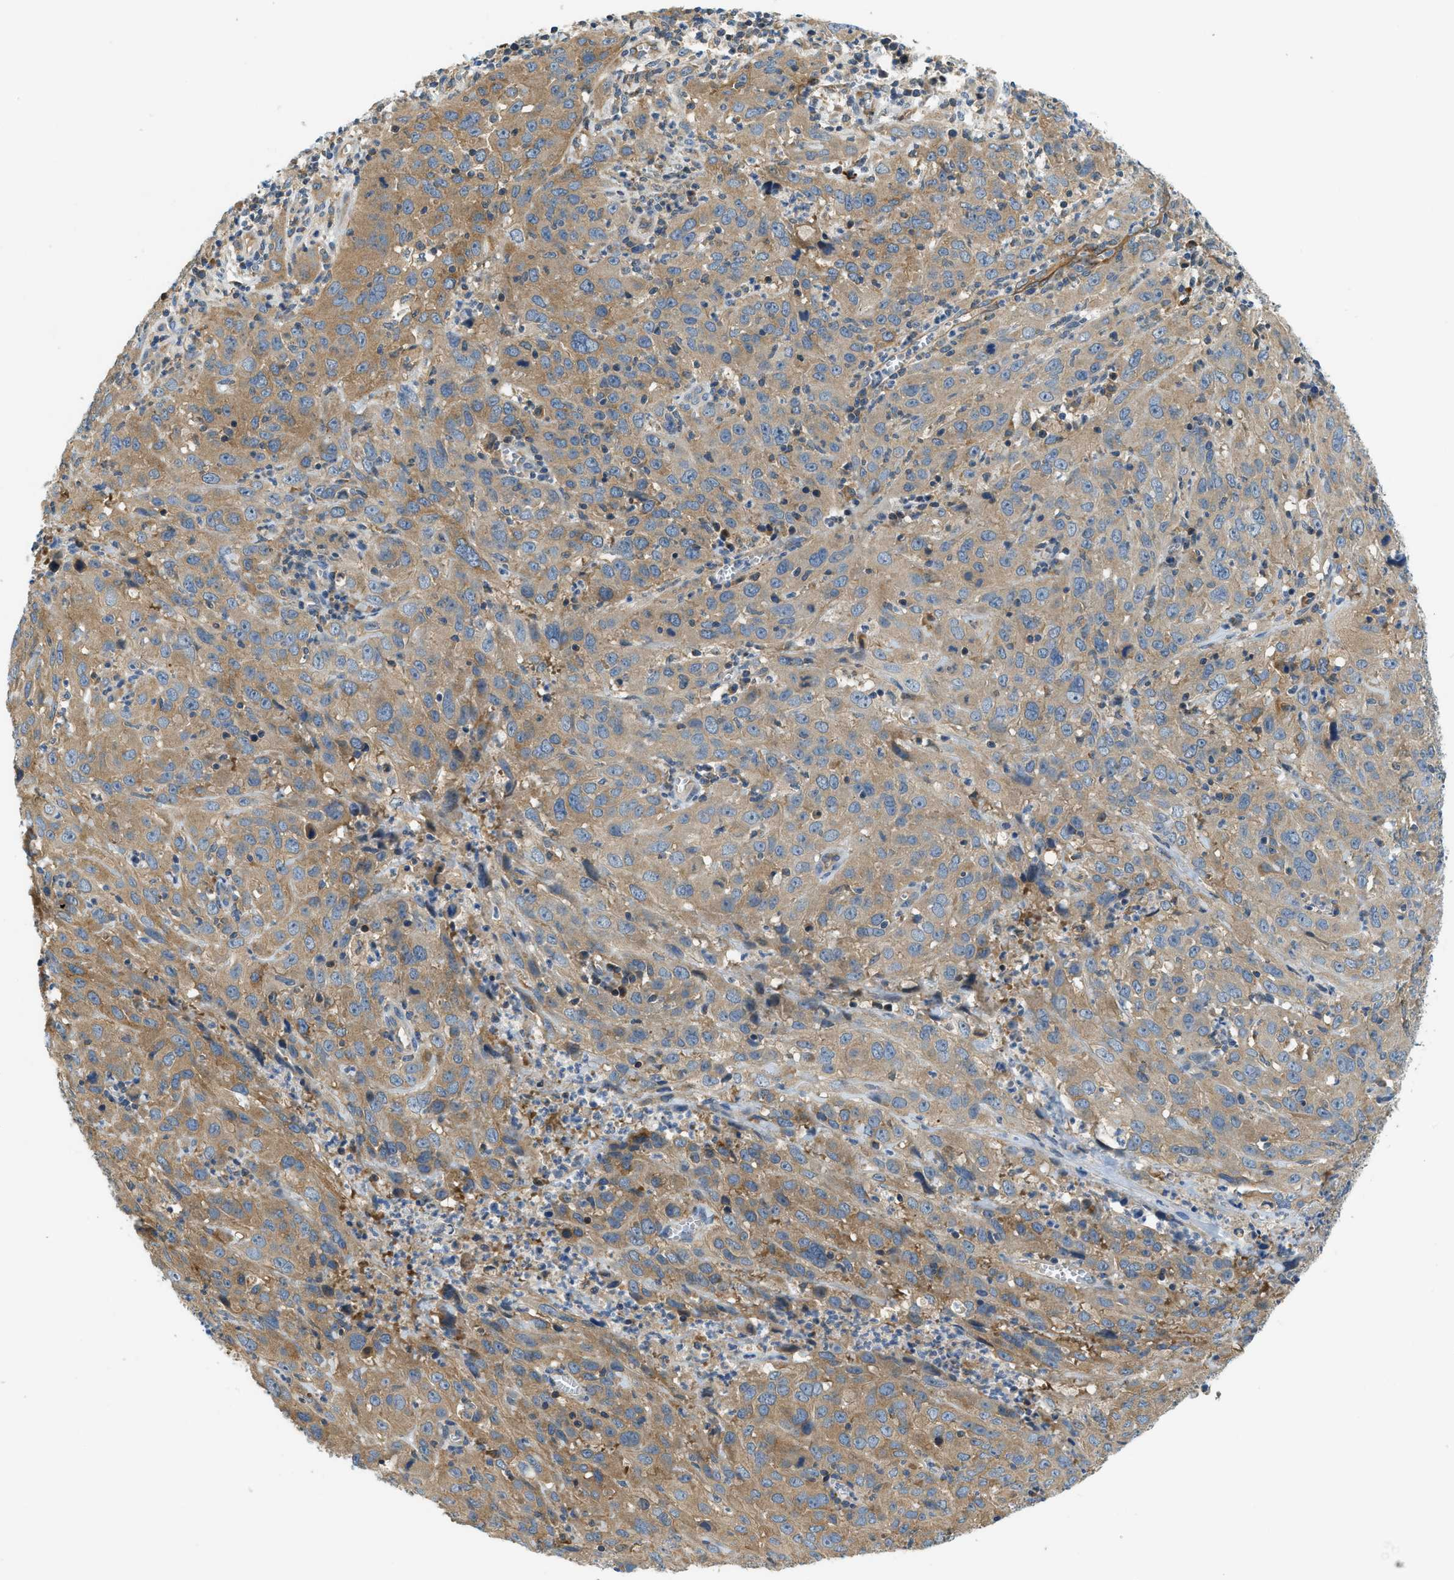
{"staining": {"intensity": "moderate", "quantity": ">75%", "location": "cytoplasmic/membranous"}, "tissue": "cervical cancer", "cell_type": "Tumor cells", "image_type": "cancer", "snomed": [{"axis": "morphology", "description": "Squamous cell carcinoma, NOS"}, {"axis": "topography", "description": "Cervix"}], "caption": "IHC histopathology image of neoplastic tissue: human cervical cancer stained using IHC reveals medium levels of moderate protein expression localized specifically in the cytoplasmic/membranous of tumor cells, appearing as a cytoplasmic/membranous brown color.", "gene": "KCNK1", "patient": {"sex": "female", "age": 32}}